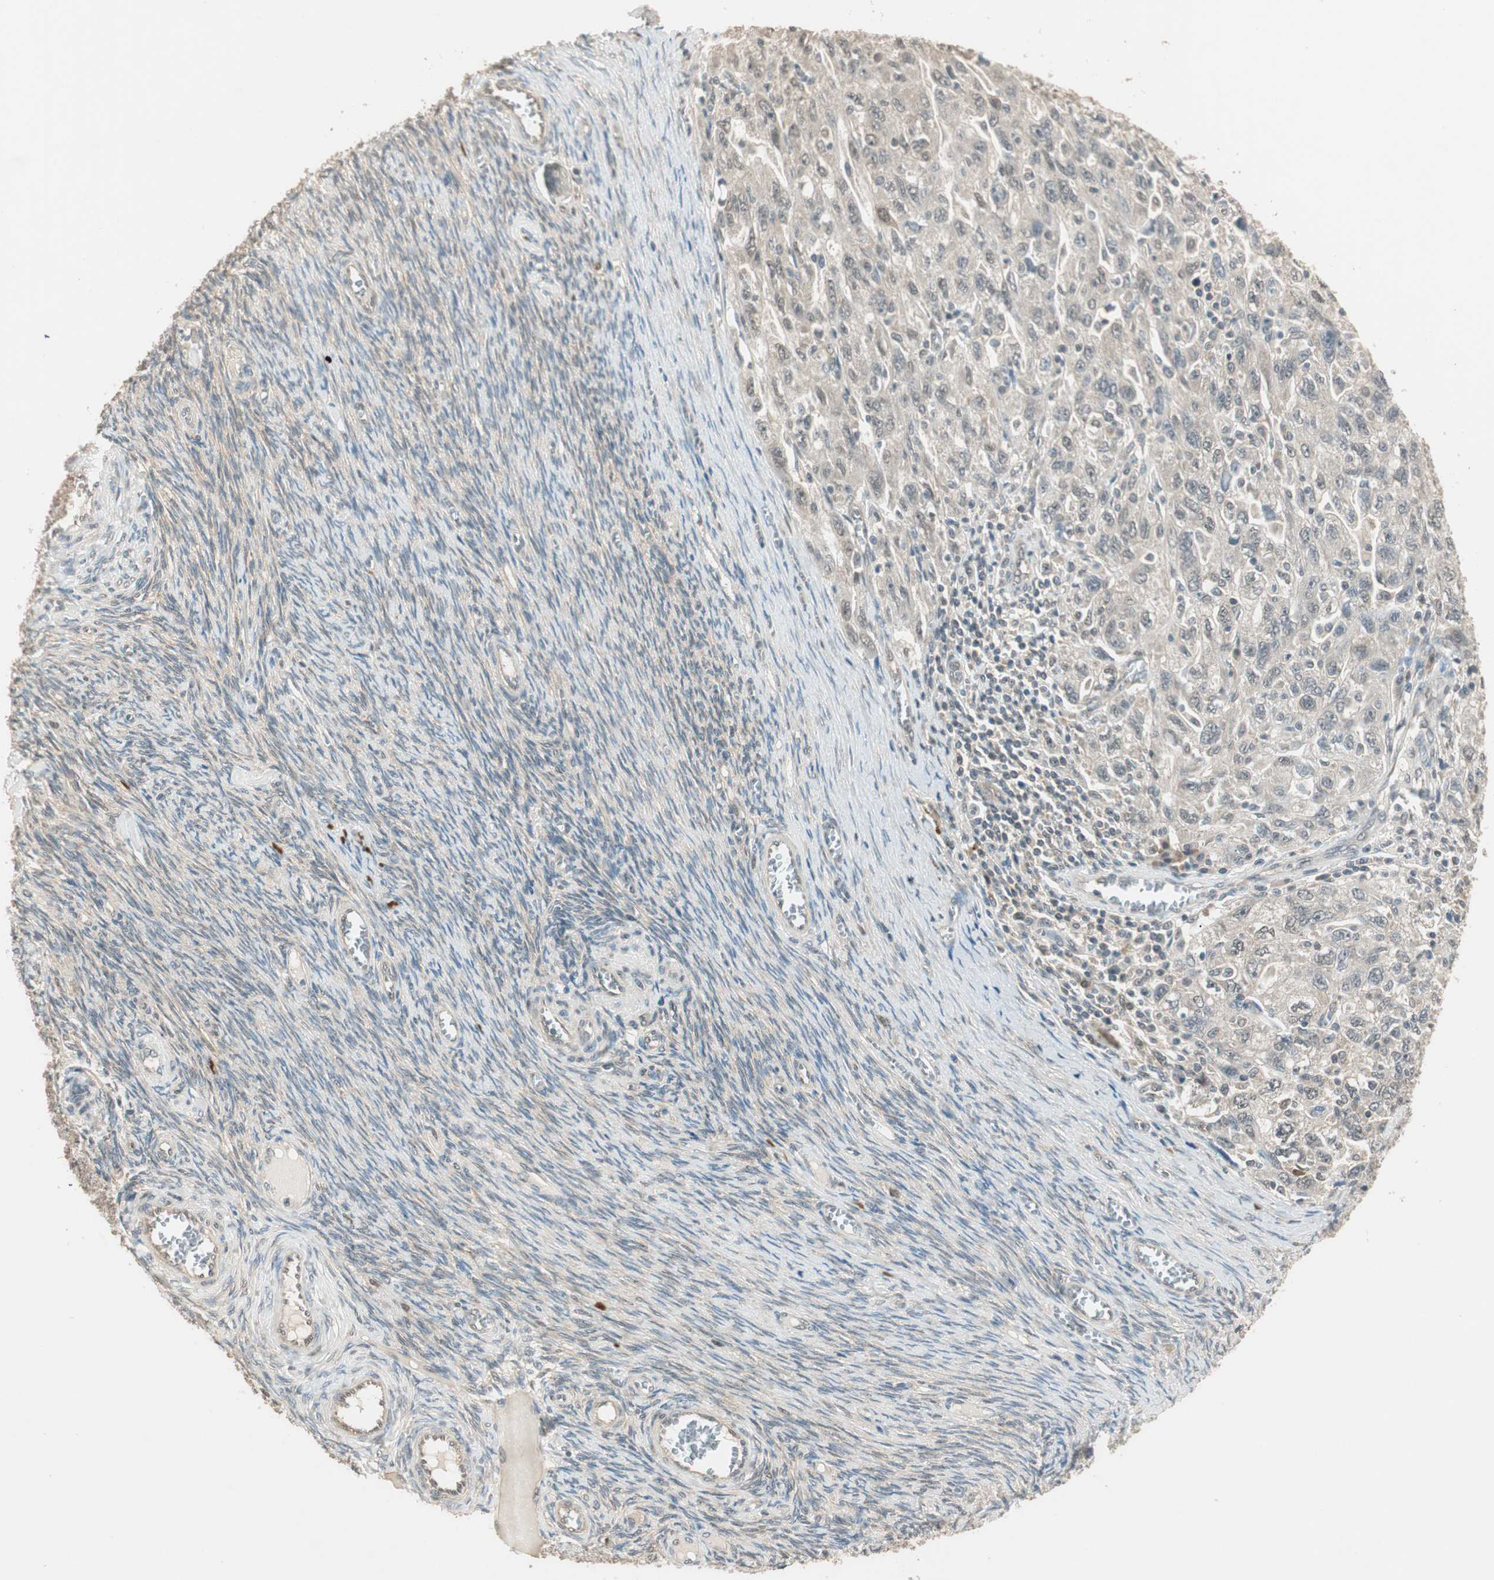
{"staining": {"intensity": "weak", "quantity": "<25%", "location": "cytoplasmic/membranous"}, "tissue": "ovarian cancer", "cell_type": "Tumor cells", "image_type": "cancer", "snomed": [{"axis": "morphology", "description": "Carcinoma, NOS"}, {"axis": "morphology", "description": "Cystadenocarcinoma, serous, NOS"}, {"axis": "topography", "description": "Ovary"}], "caption": "Immunohistochemical staining of ovarian carcinoma displays no significant positivity in tumor cells.", "gene": "USP5", "patient": {"sex": "female", "age": 69}}